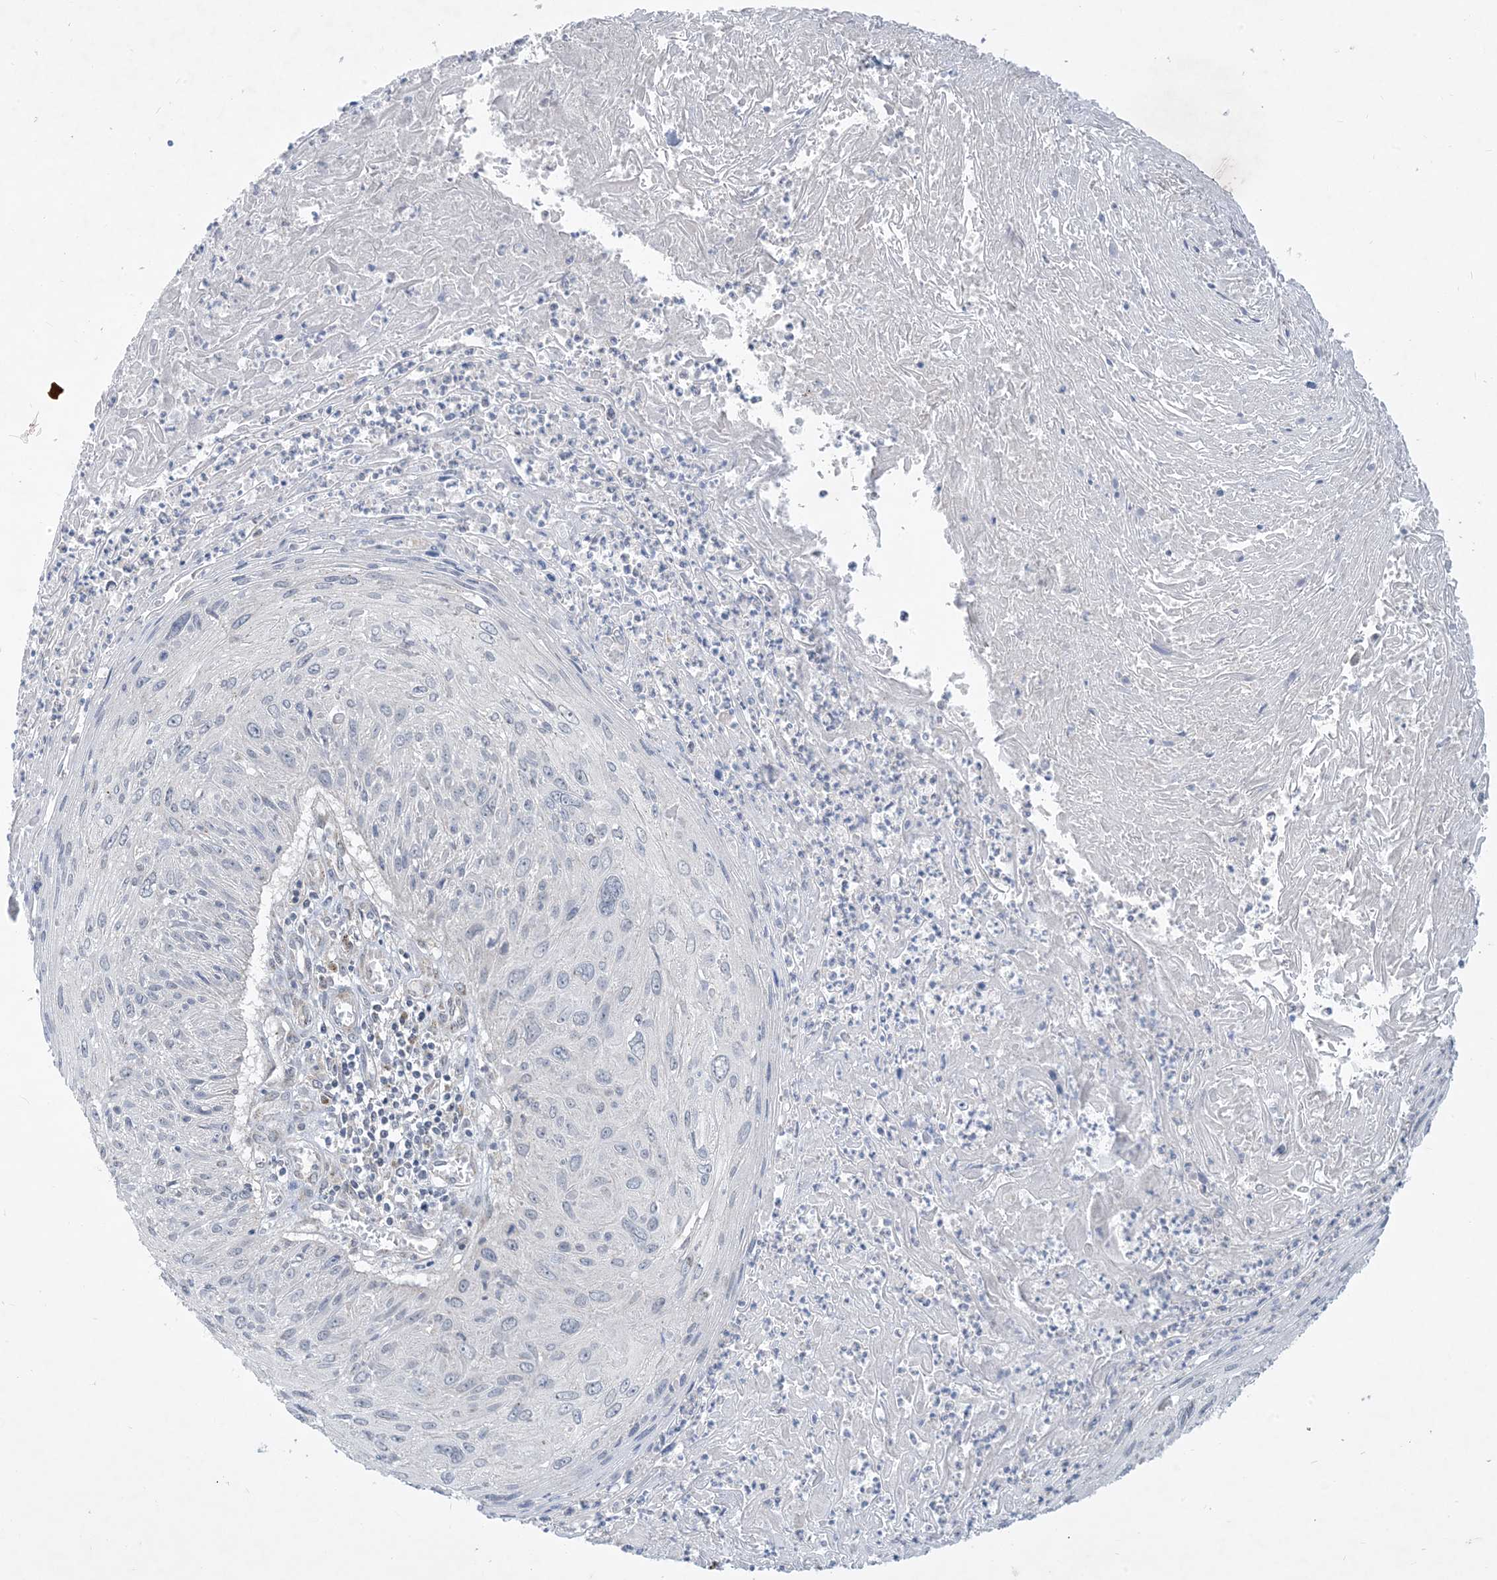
{"staining": {"intensity": "negative", "quantity": "none", "location": "none"}, "tissue": "cervical cancer", "cell_type": "Tumor cells", "image_type": "cancer", "snomed": [{"axis": "morphology", "description": "Squamous cell carcinoma, NOS"}, {"axis": "topography", "description": "Cervix"}], "caption": "Cervical cancer (squamous cell carcinoma) was stained to show a protein in brown. There is no significant staining in tumor cells.", "gene": "CCDC14", "patient": {"sex": "female", "age": 51}}